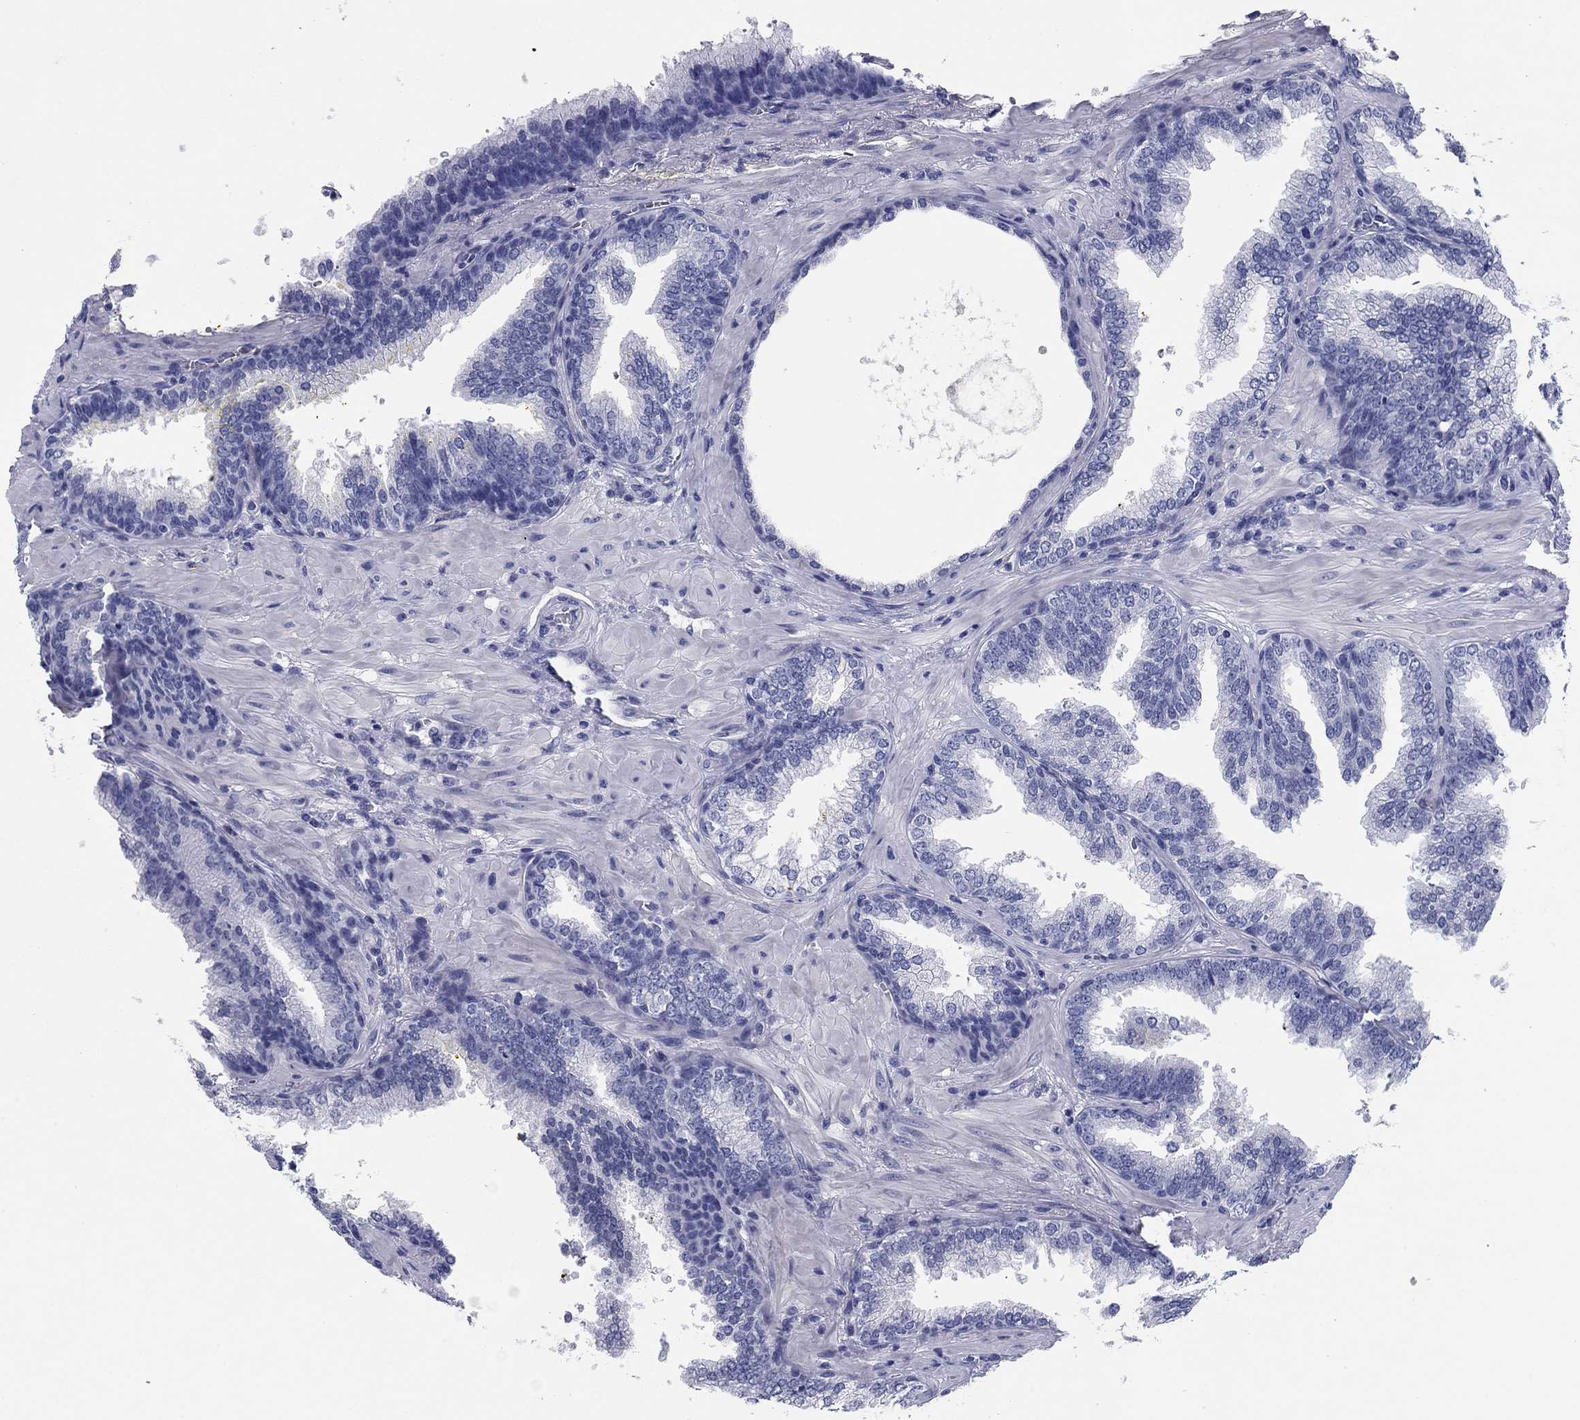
{"staining": {"intensity": "negative", "quantity": "none", "location": "none"}, "tissue": "prostate cancer", "cell_type": "Tumor cells", "image_type": "cancer", "snomed": [{"axis": "morphology", "description": "Adenocarcinoma, Low grade"}, {"axis": "topography", "description": "Prostate"}], "caption": "A histopathology image of human adenocarcinoma (low-grade) (prostate) is negative for staining in tumor cells.", "gene": "KCNH1", "patient": {"sex": "male", "age": 68}}